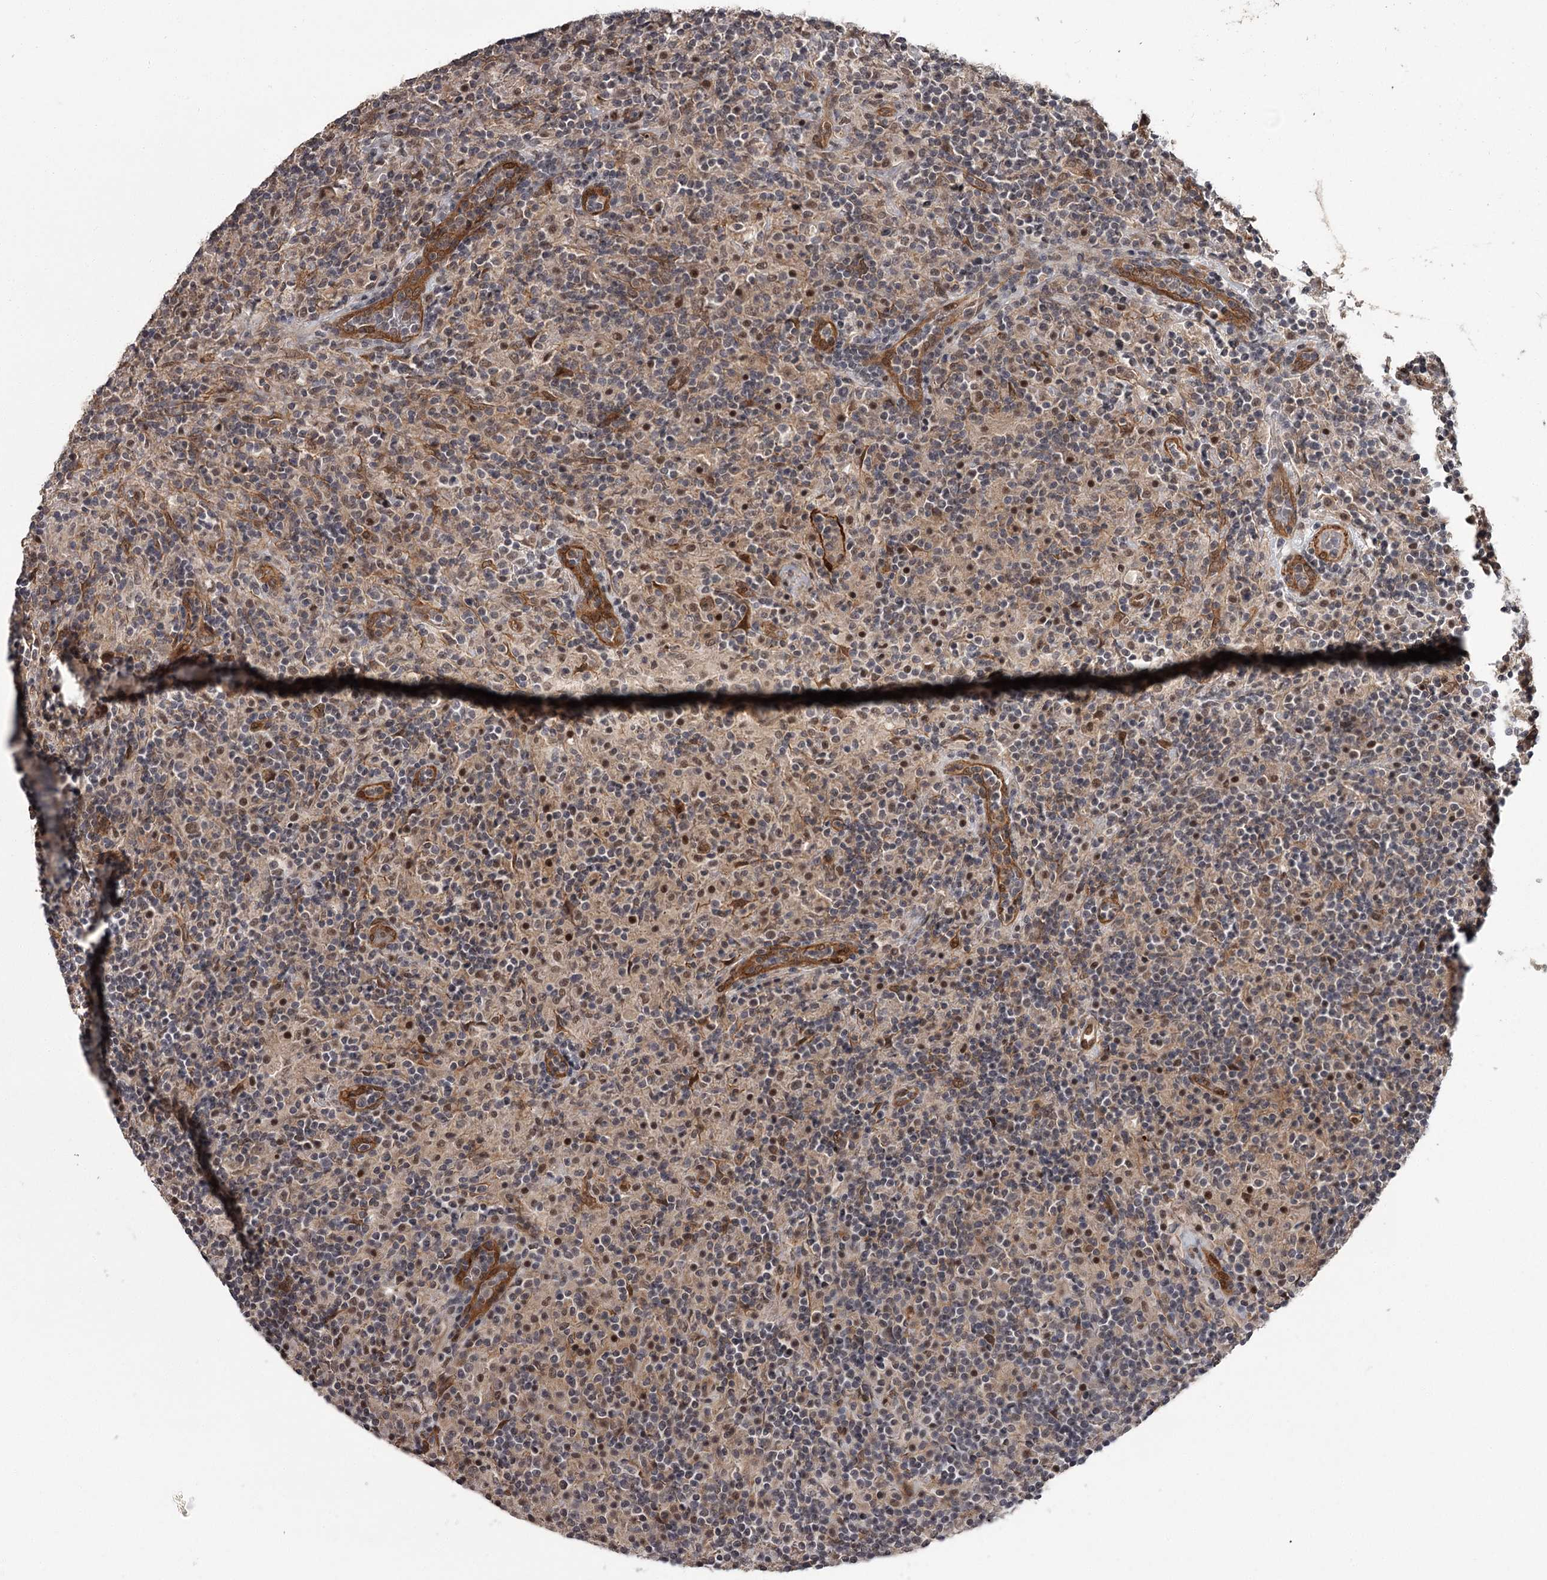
{"staining": {"intensity": "weak", "quantity": "<25%", "location": "cytoplasmic/membranous,nuclear"}, "tissue": "lymphoma", "cell_type": "Tumor cells", "image_type": "cancer", "snomed": [{"axis": "morphology", "description": "Hodgkin's disease, NOS"}, {"axis": "topography", "description": "Lymph node"}], "caption": "Immunohistochemistry micrograph of neoplastic tissue: human Hodgkin's disease stained with DAB (3,3'-diaminobenzidine) reveals no significant protein positivity in tumor cells. (DAB immunohistochemistry, high magnification).", "gene": "CDC42EP2", "patient": {"sex": "male", "age": 70}}